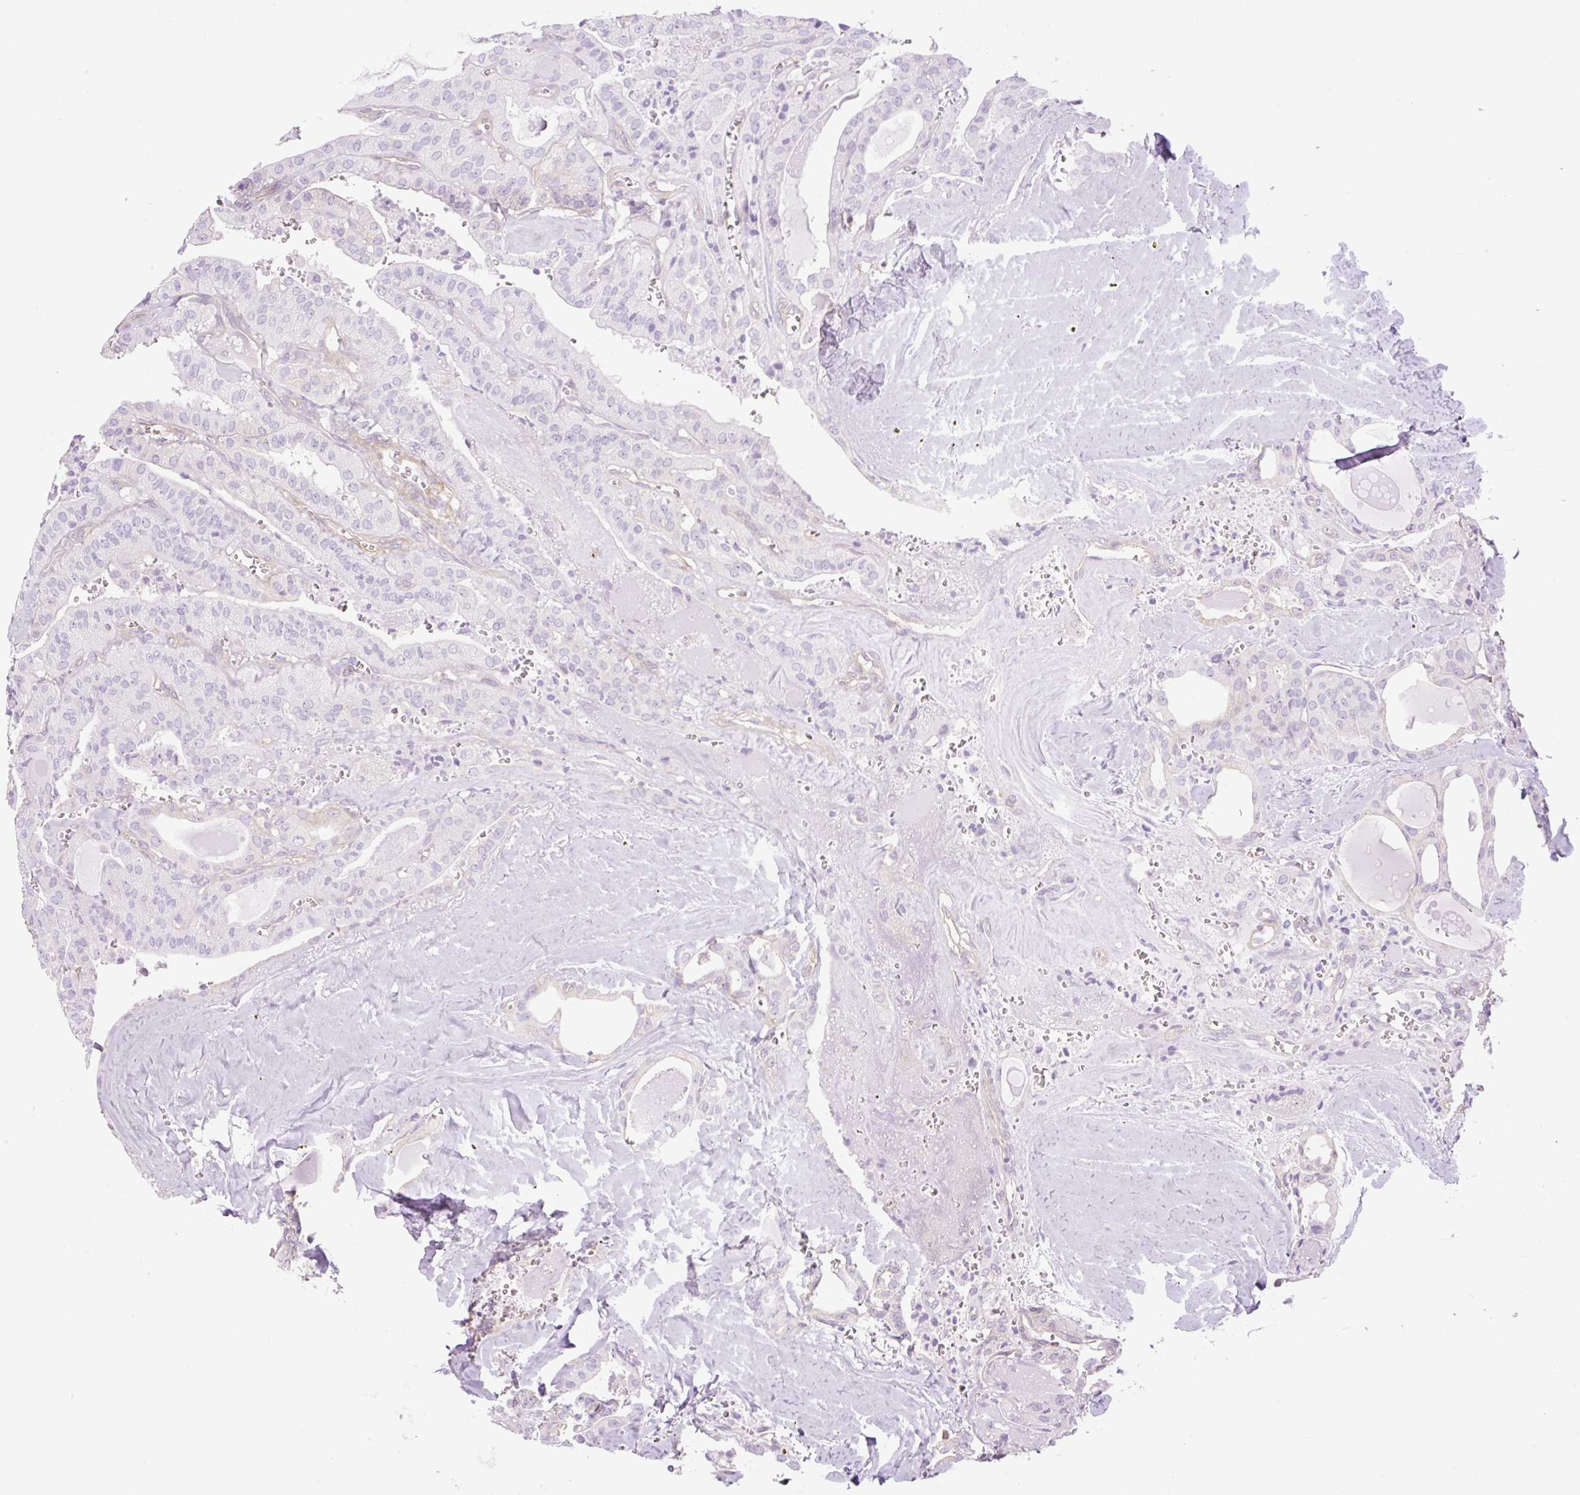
{"staining": {"intensity": "negative", "quantity": "none", "location": "none"}, "tissue": "thyroid cancer", "cell_type": "Tumor cells", "image_type": "cancer", "snomed": [{"axis": "morphology", "description": "Papillary adenocarcinoma, NOS"}, {"axis": "topography", "description": "Thyroid gland"}], "caption": "Human thyroid papillary adenocarcinoma stained for a protein using immunohistochemistry exhibits no positivity in tumor cells.", "gene": "EHD3", "patient": {"sex": "male", "age": 52}}